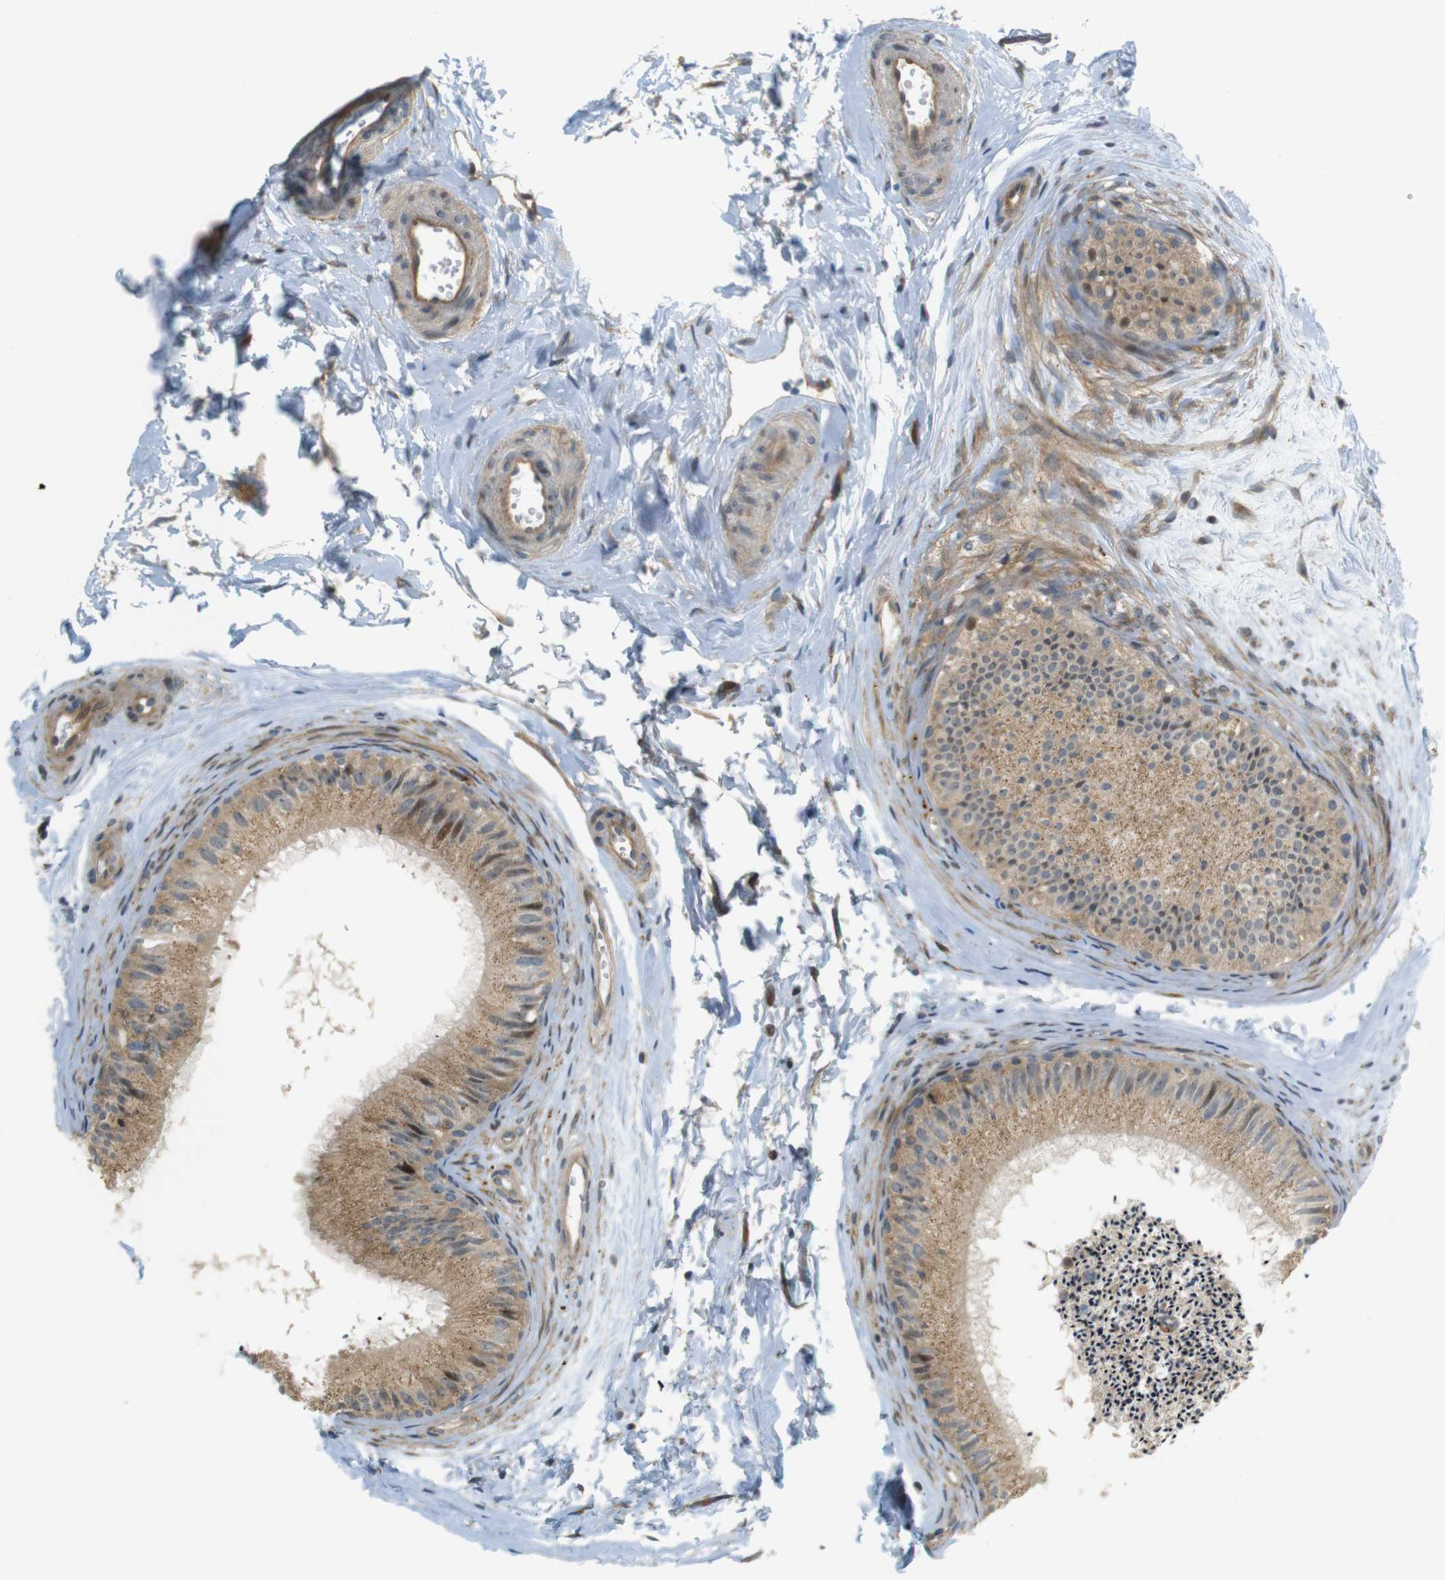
{"staining": {"intensity": "moderate", "quantity": ">75%", "location": "cytoplasmic/membranous"}, "tissue": "epididymis", "cell_type": "Glandular cells", "image_type": "normal", "snomed": [{"axis": "morphology", "description": "Normal tissue, NOS"}, {"axis": "topography", "description": "Epididymis"}], "caption": "This is an image of IHC staining of normal epididymis, which shows moderate staining in the cytoplasmic/membranous of glandular cells.", "gene": "TSPAN9", "patient": {"sex": "male", "age": 56}}